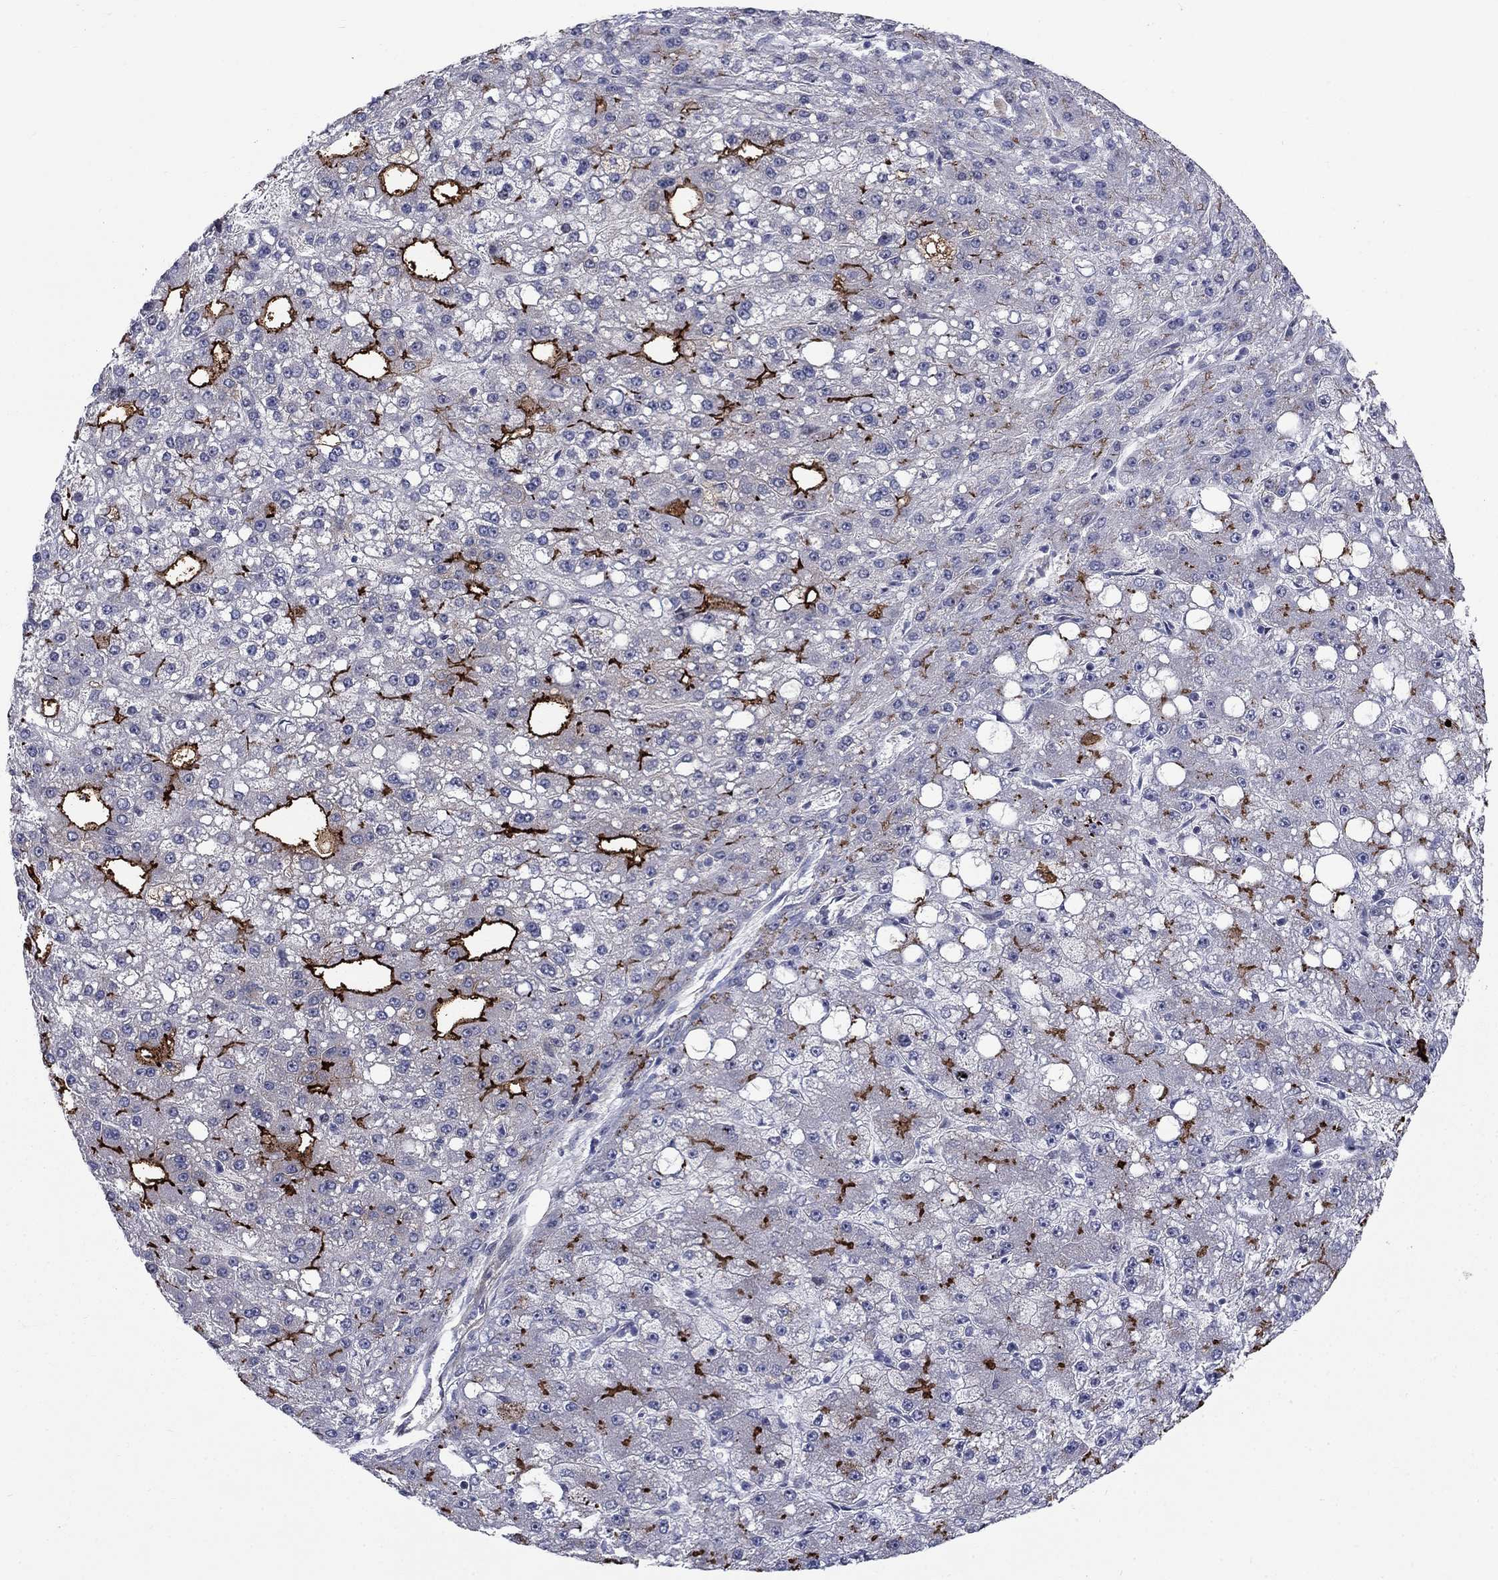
{"staining": {"intensity": "strong", "quantity": "25%-75%", "location": "cytoplasmic/membranous"}, "tissue": "liver cancer", "cell_type": "Tumor cells", "image_type": "cancer", "snomed": [{"axis": "morphology", "description": "Carcinoma, Hepatocellular, NOS"}, {"axis": "topography", "description": "Liver"}], "caption": "Human hepatocellular carcinoma (liver) stained for a protein (brown) exhibits strong cytoplasmic/membranous positive staining in about 25%-75% of tumor cells.", "gene": "SLC1A1", "patient": {"sex": "male", "age": 67}}